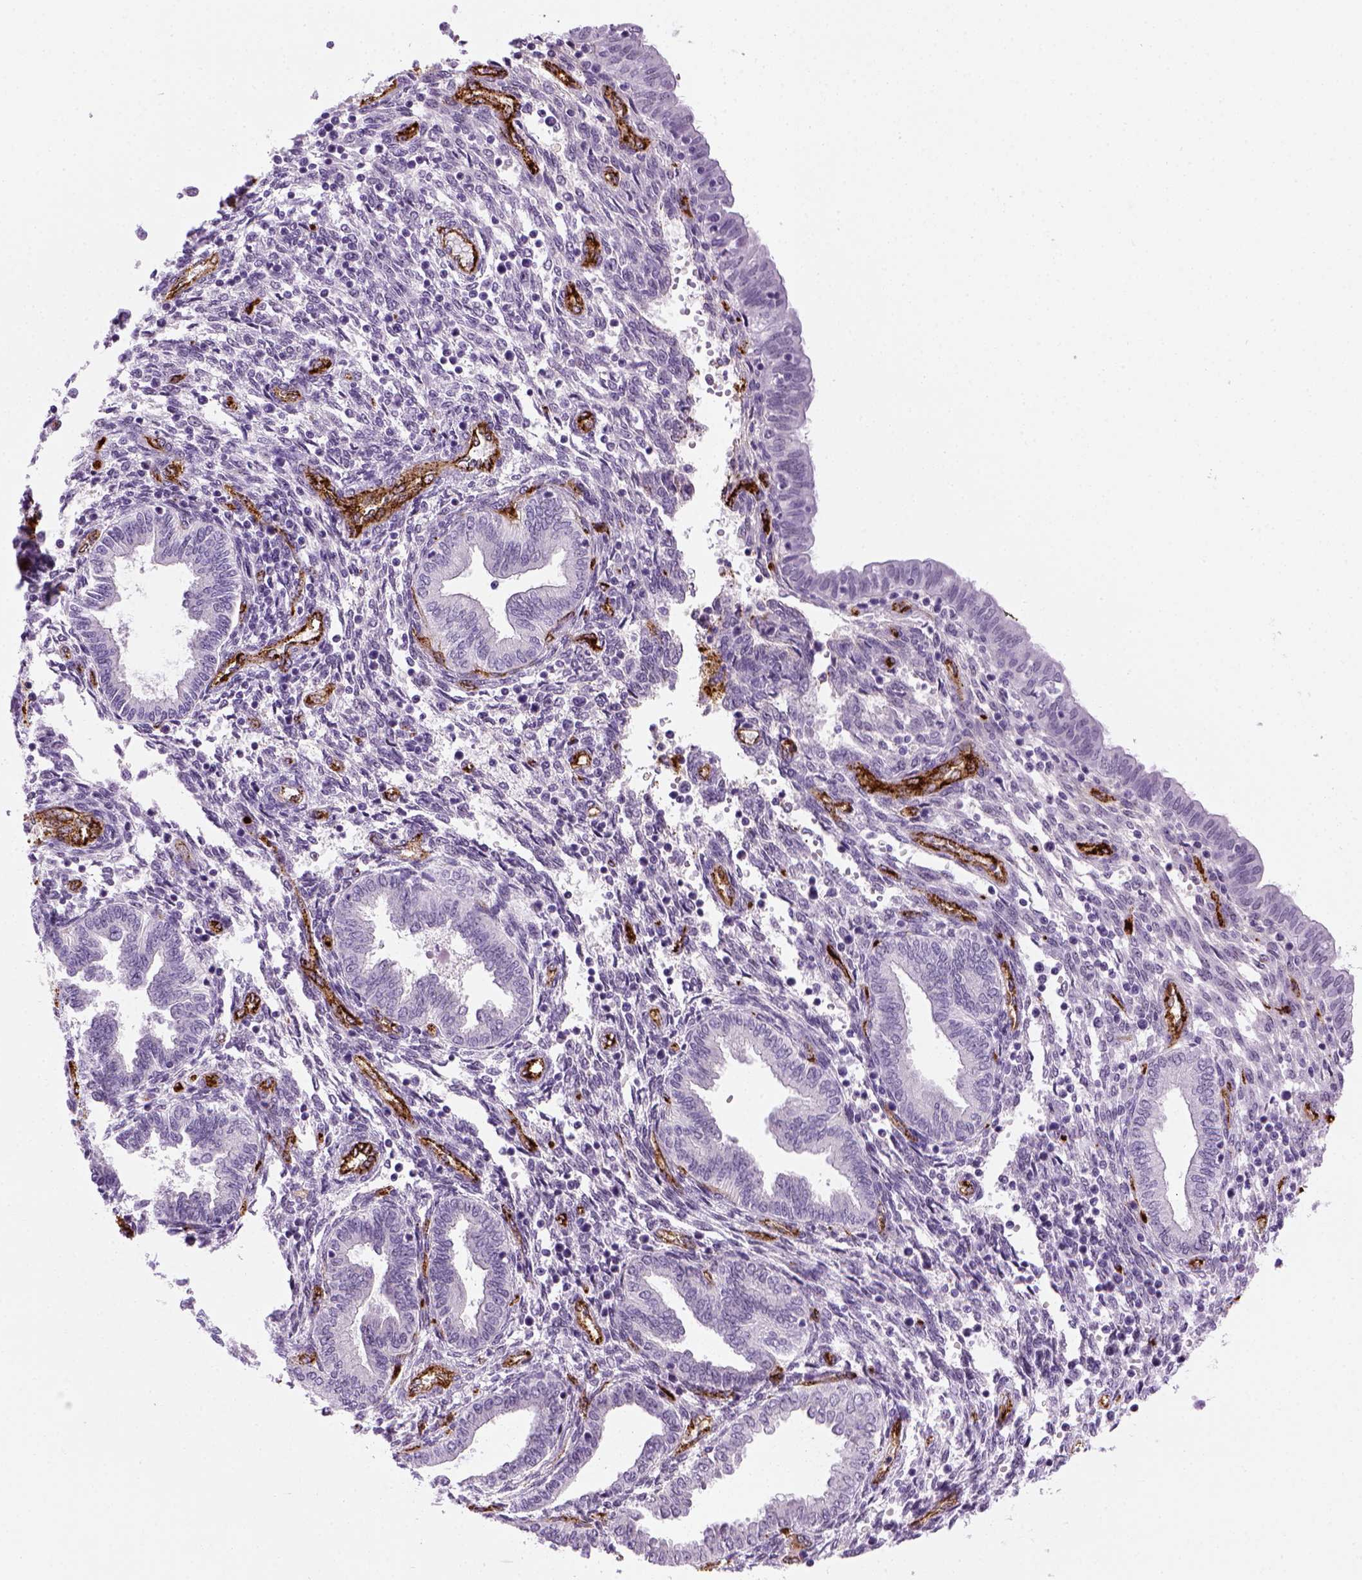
{"staining": {"intensity": "negative", "quantity": "none", "location": "none"}, "tissue": "endometrium", "cell_type": "Cells in endometrial stroma", "image_type": "normal", "snomed": [{"axis": "morphology", "description": "Normal tissue, NOS"}, {"axis": "topography", "description": "Endometrium"}], "caption": "This photomicrograph is of benign endometrium stained with immunohistochemistry to label a protein in brown with the nuclei are counter-stained blue. There is no staining in cells in endometrial stroma.", "gene": "VWF", "patient": {"sex": "female", "age": 42}}